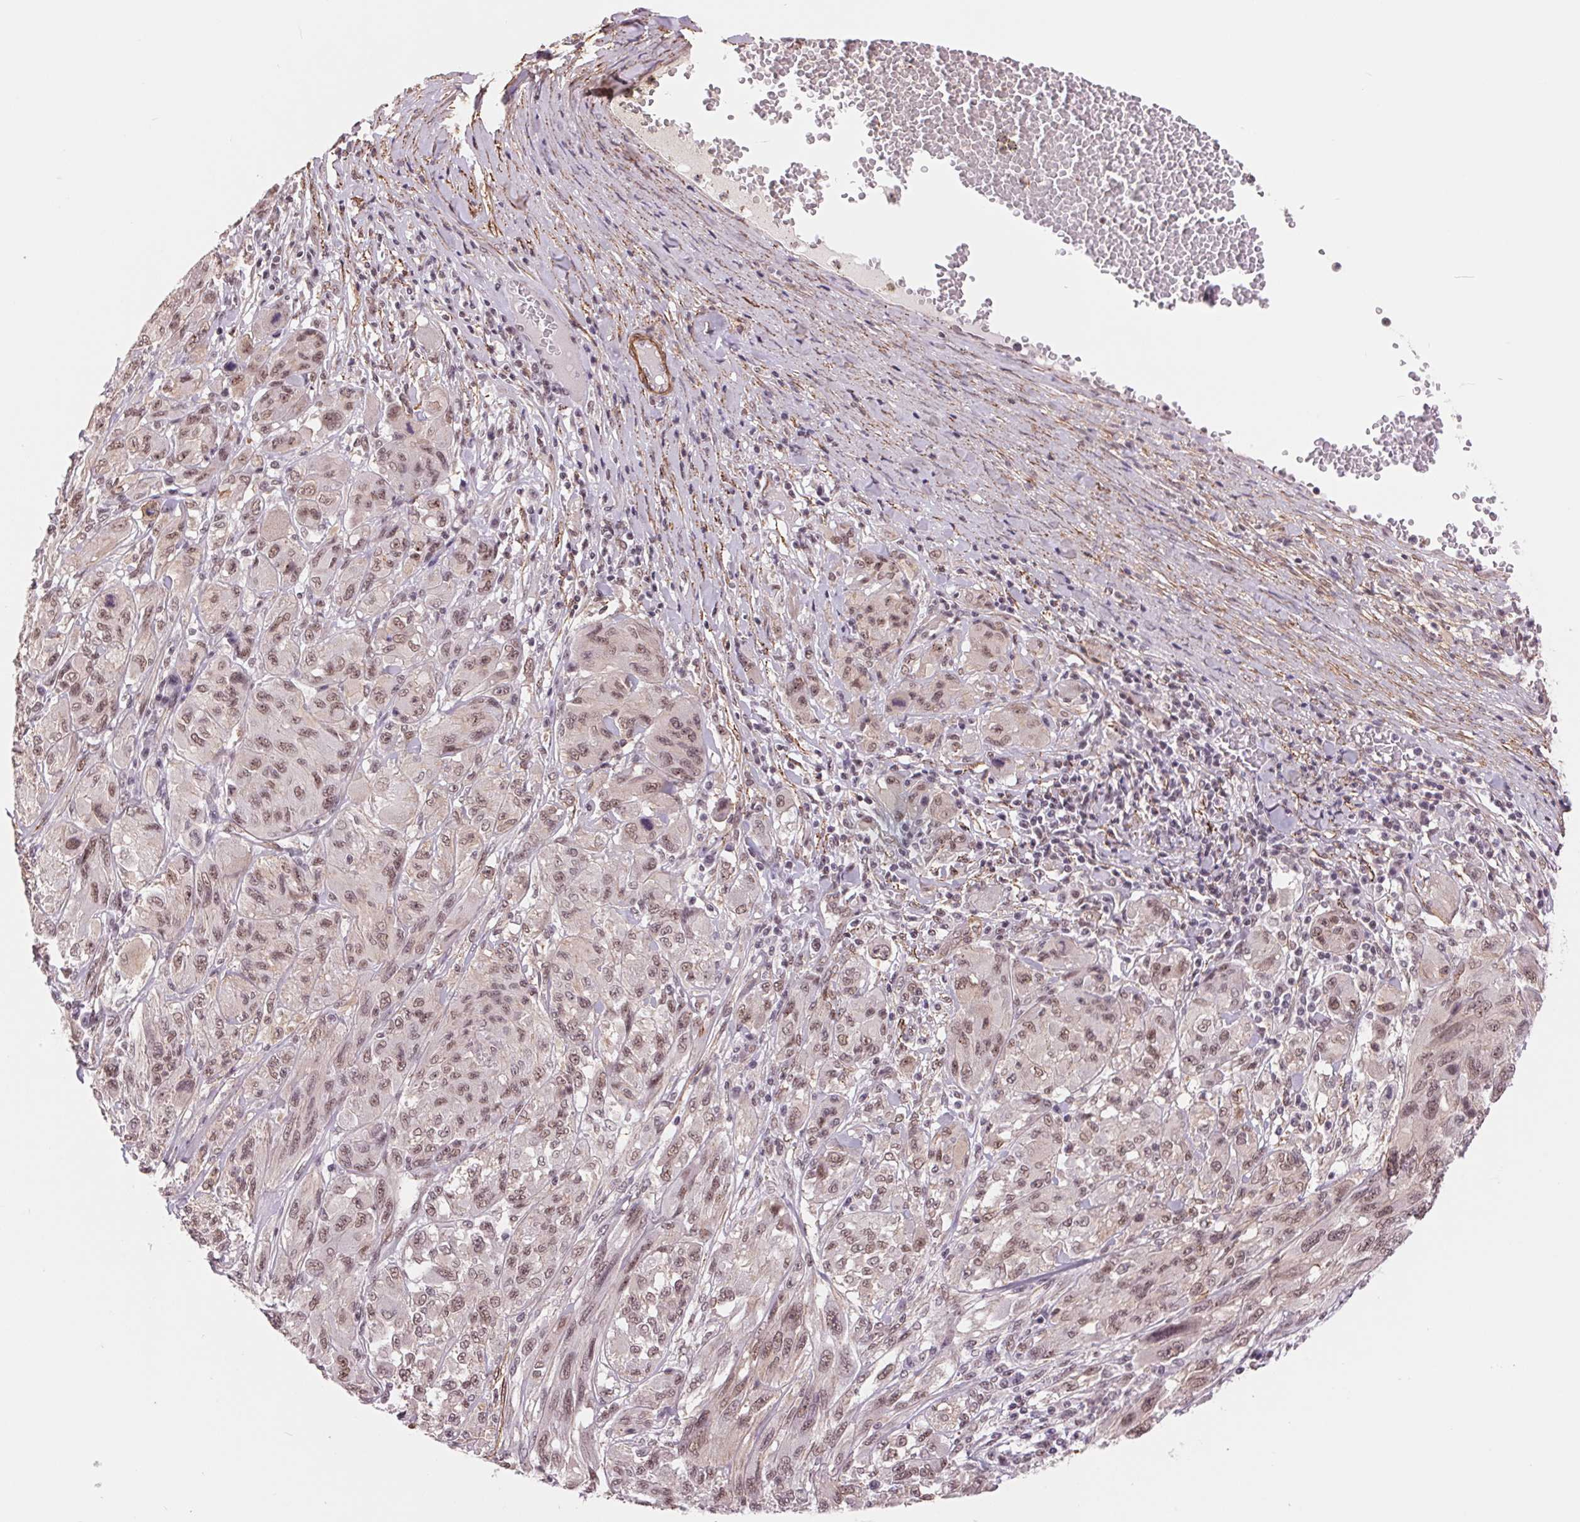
{"staining": {"intensity": "moderate", "quantity": ">75%", "location": "nuclear"}, "tissue": "melanoma", "cell_type": "Tumor cells", "image_type": "cancer", "snomed": [{"axis": "morphology", "description": "Malignant melanoma, NOS"}, {"axis": "topography", "description": "Skin"}], "caption": "This photomicrograph demonstrates immunohistochemistry (IHC) staining of malignant melanoma, with medium moderate nuclear expression in approximately >75% of tumor cells.", "gene": "BCAT1", "patient": {"sex": "female", "age": 91}}